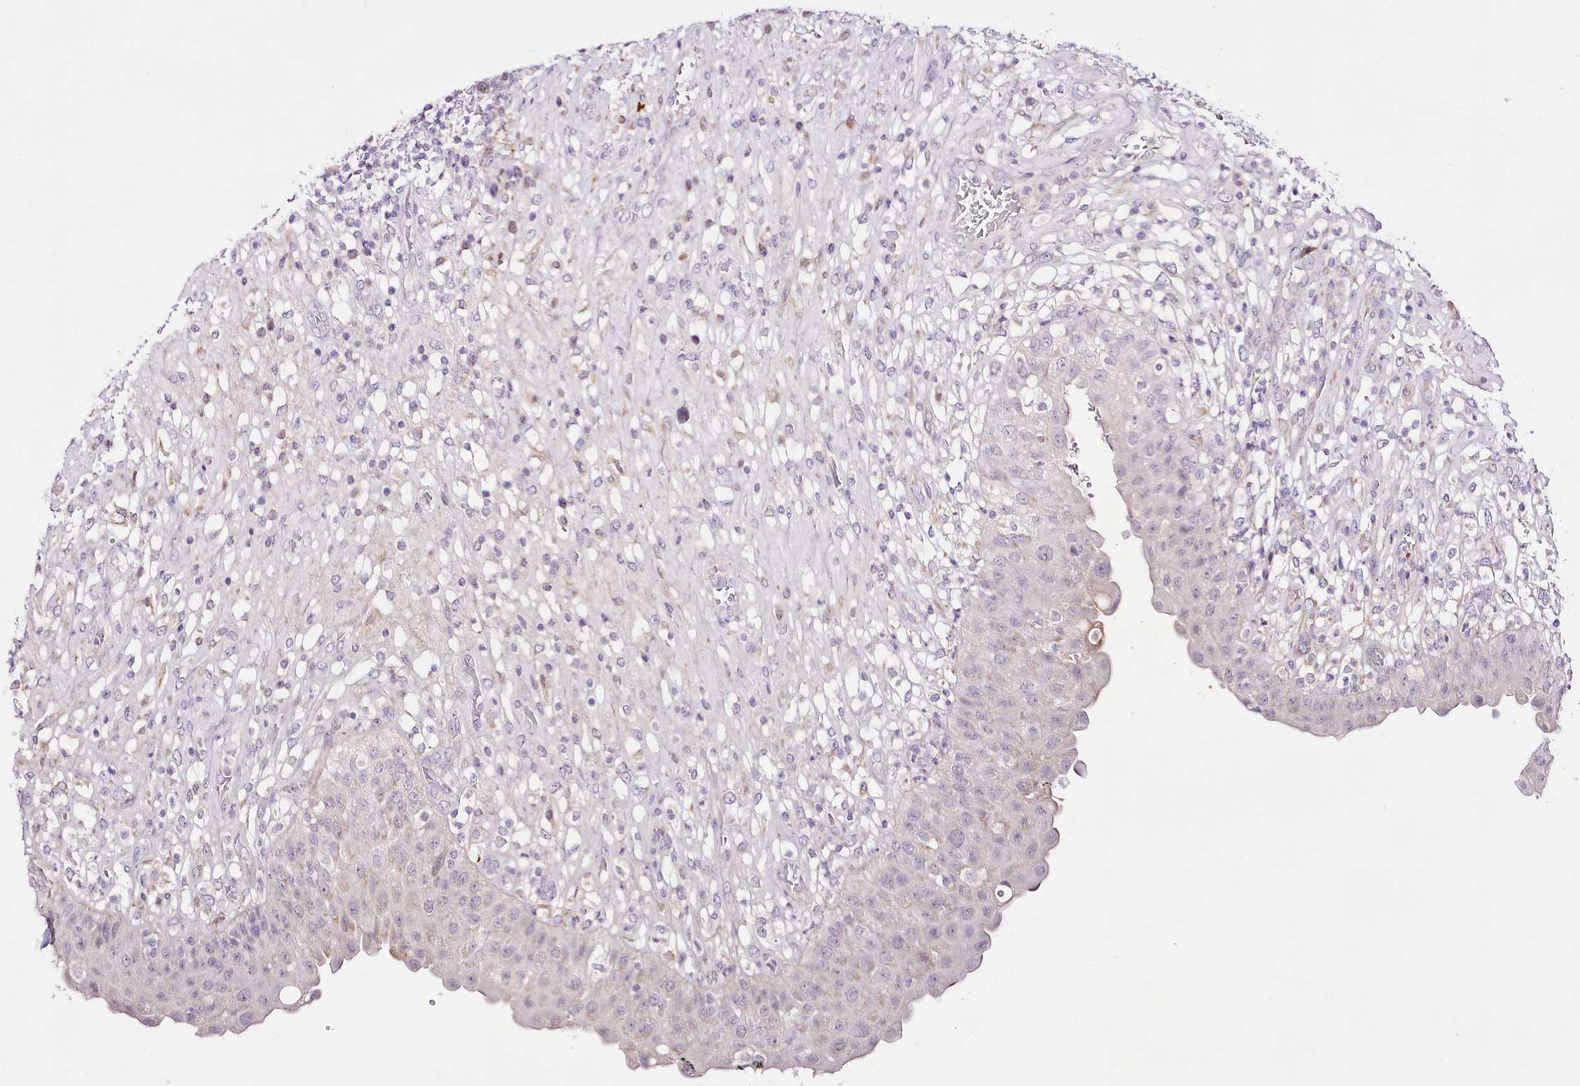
{"staining": {"intensity": "weak", "quantity": "<25%", "location": "cytoplasmic/membranous,nuclear"}, "tissue": "urinary bladder", "cell_type": "Urothelial cells", "image_type": "normal", "snomed": [{"axis": "morphology", "description": "Normal tissue, NOS"}, {"axis": "topography", "description": "Urinary bladder"}], "caption": "High power microscopy histopathology image of an IHC image of benign urinary bladder, revealing no significant positivity in urothelial cells.", "gene": "CCDC30", "patient": {"sex": "female", "age": 62}}